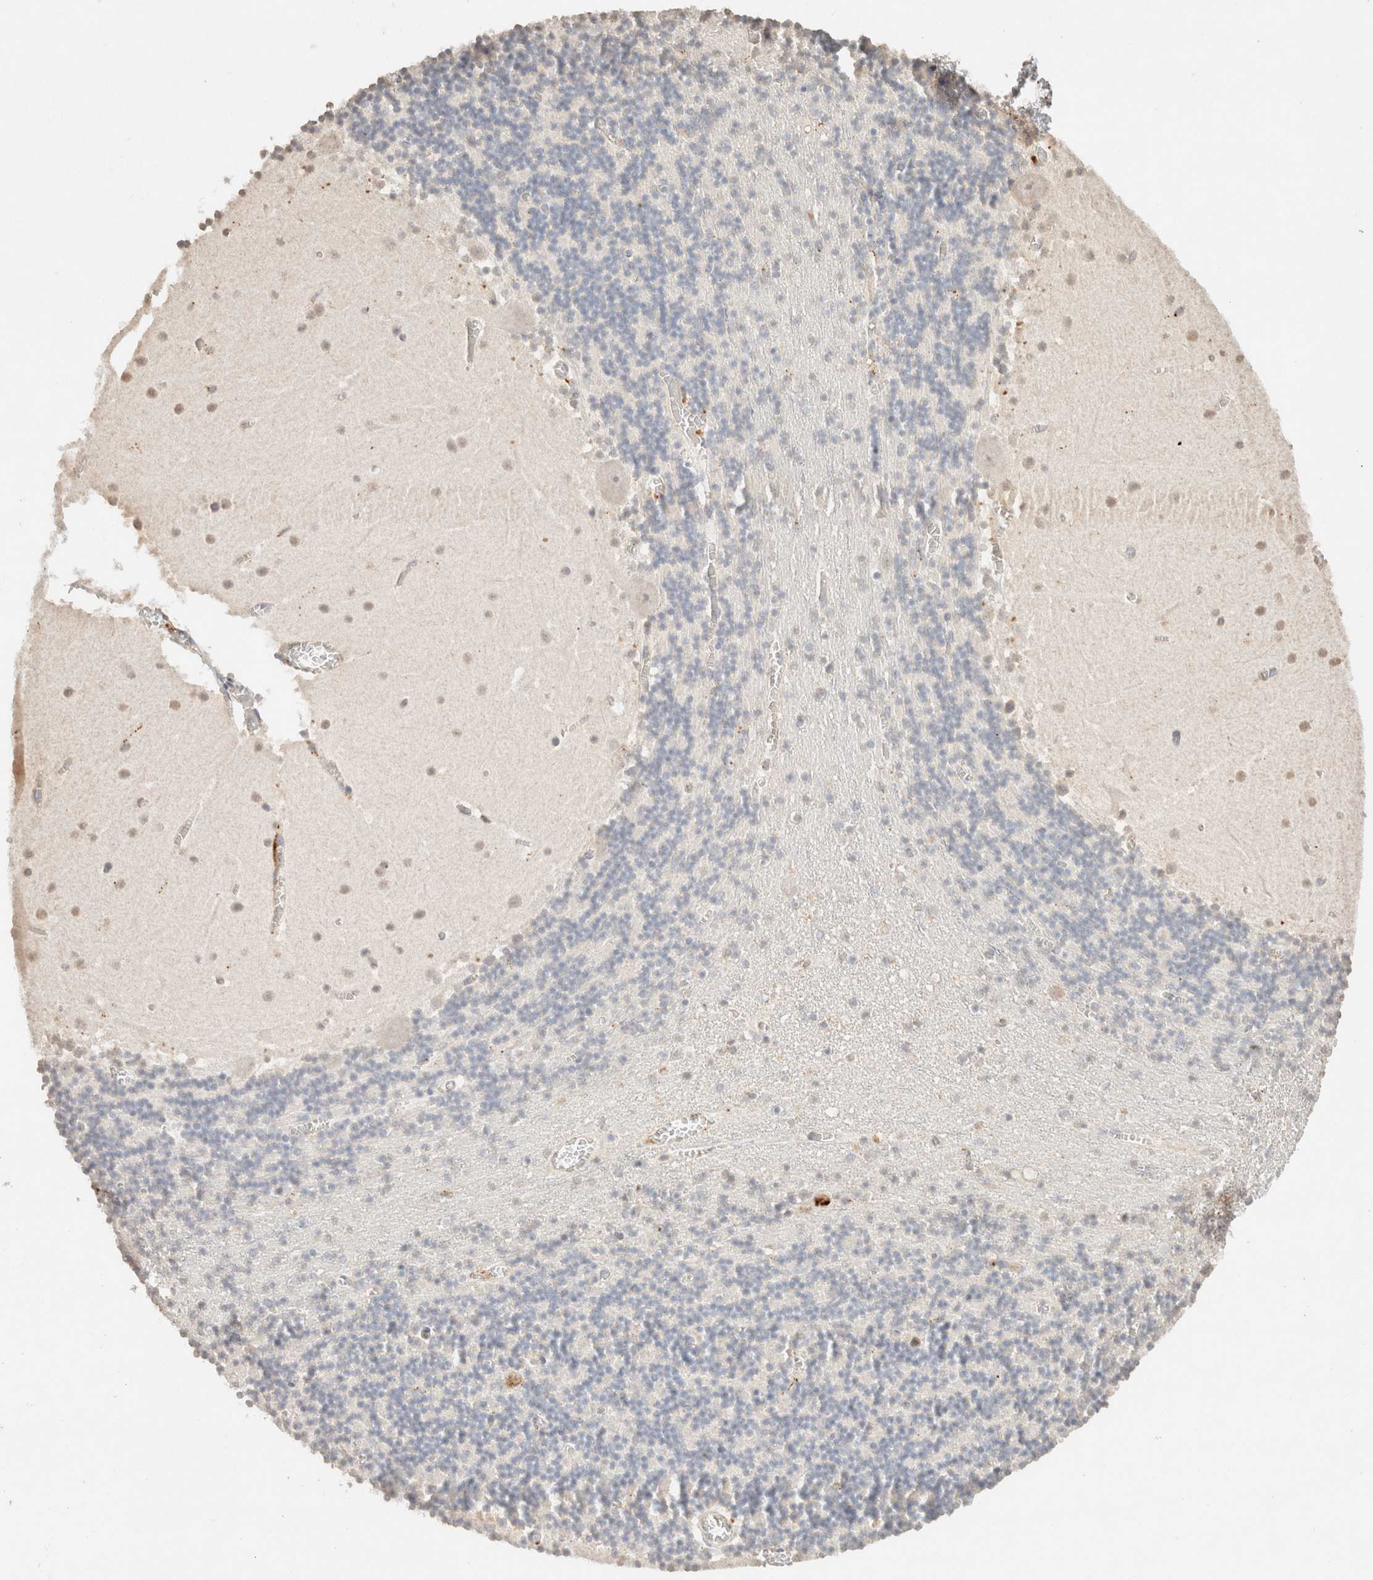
{"staining": {"intensity": "negative", "quantity": "none", "location": "none"}, "tissue": "cerebellum", "cell_type": "Cells in granular layer", "image_type": "normal", "snomed": [{"axis": "morphology", "description": "Normal tissue, NOS"}, {"axis": "topography", "description": "Cerebellum"}], "caption": "Immunohistochemistry photomicrograph of normal human cerebellum stained for a protein (brown), which displays no expression in cells in granular layer.", "gene": "CTSC", "patient": {"sex": "female", "age": 28}}